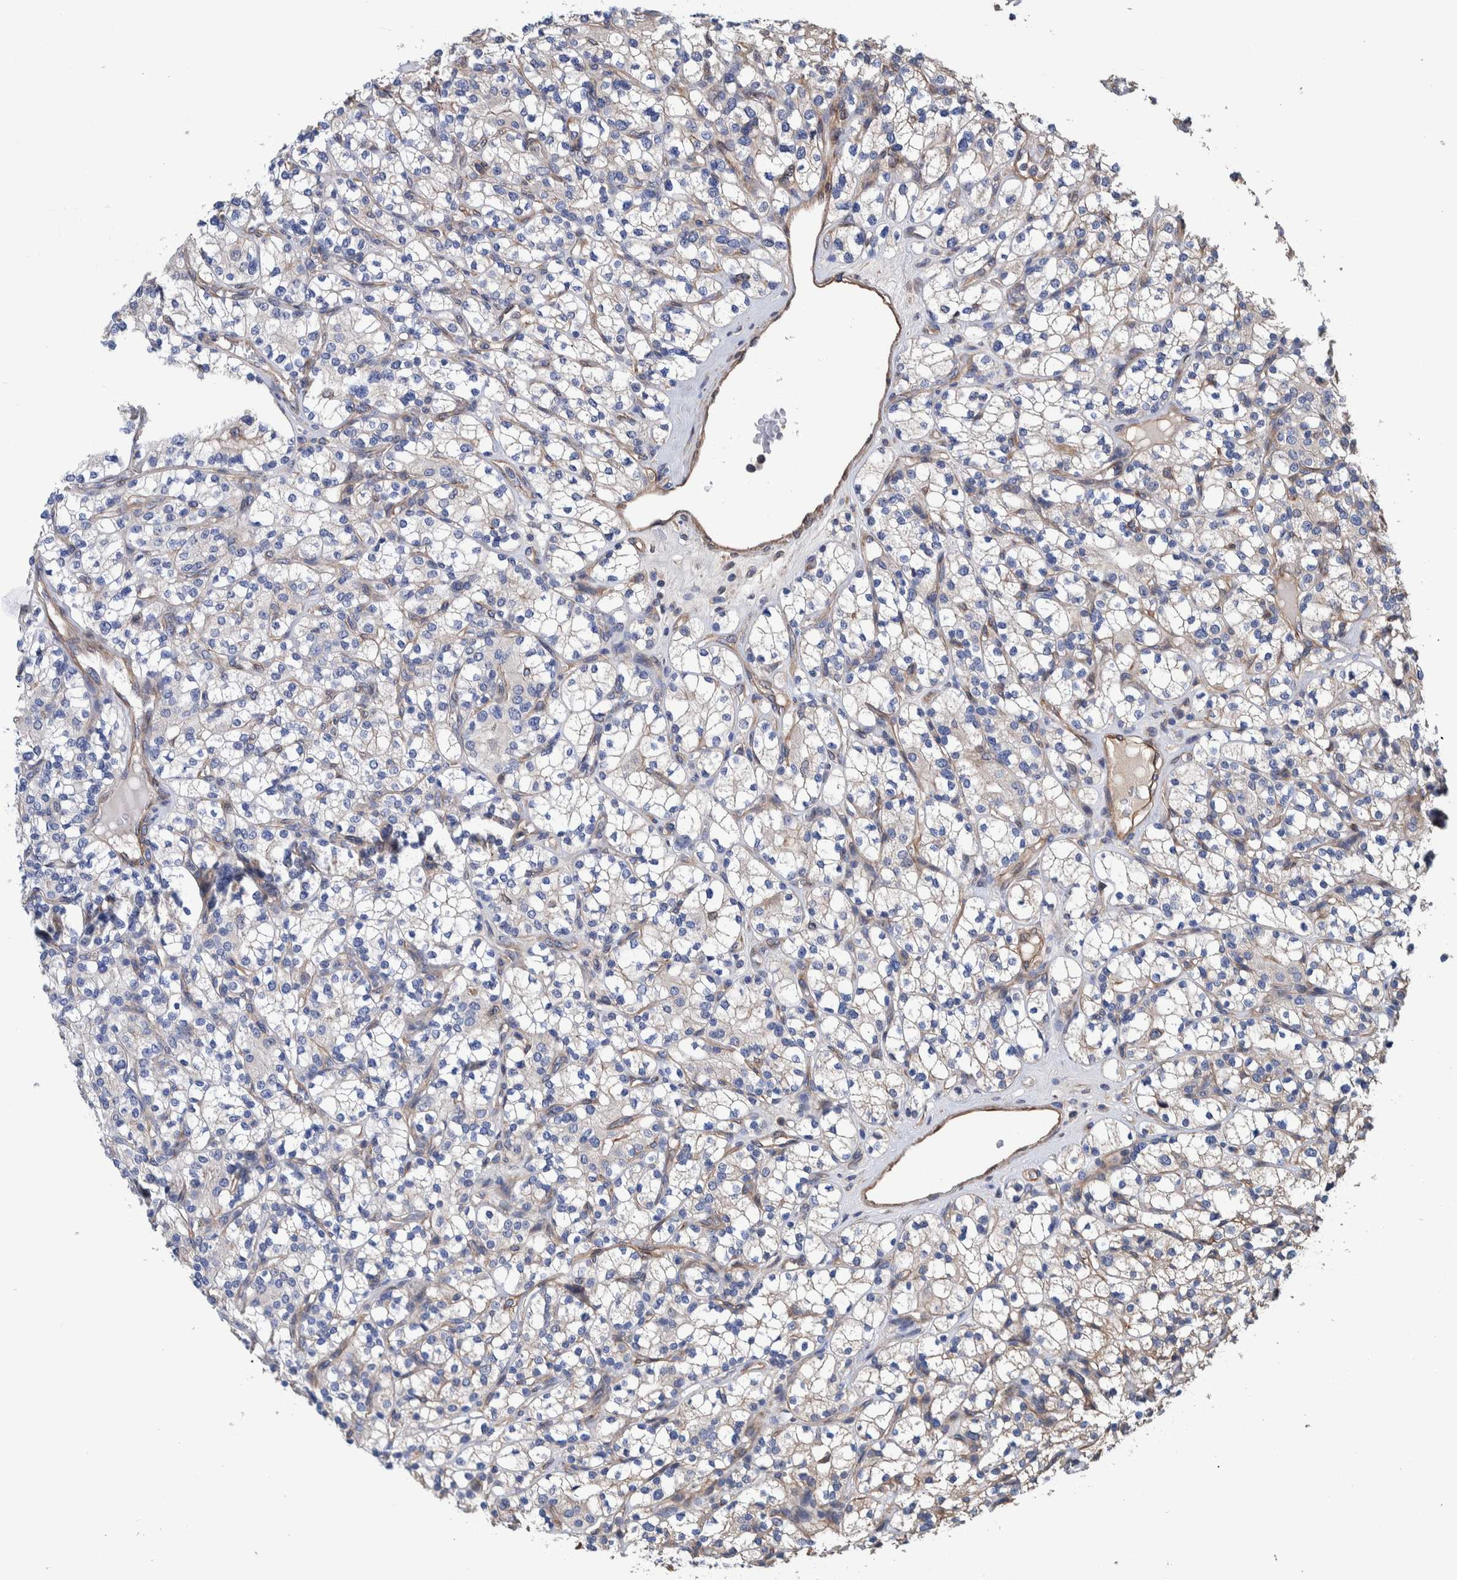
{"staining": {"intensity": "negative", "quantity": "none", "location": "none"}, "tissue": "renal cancer", "cell_type": "Tumor cells", "image_type": "cancer", "snomed": [{"axis": "morphology", "description": "Adenocarcinoma, NOS"}, {"axis": "topography", "description": "Kidney"}], "caption": "DAB immunohistochemical staining of renal adenocarcinoma shows no significant positivity in tumor cells. The staining was performed using DAB to visualize the protein expression in brown, while the nuclei were stained in blue with hematoxylin (Magnification: 20x).", "gene": "SLC45A4", "patient": {"sex": "male", "age": 77}}